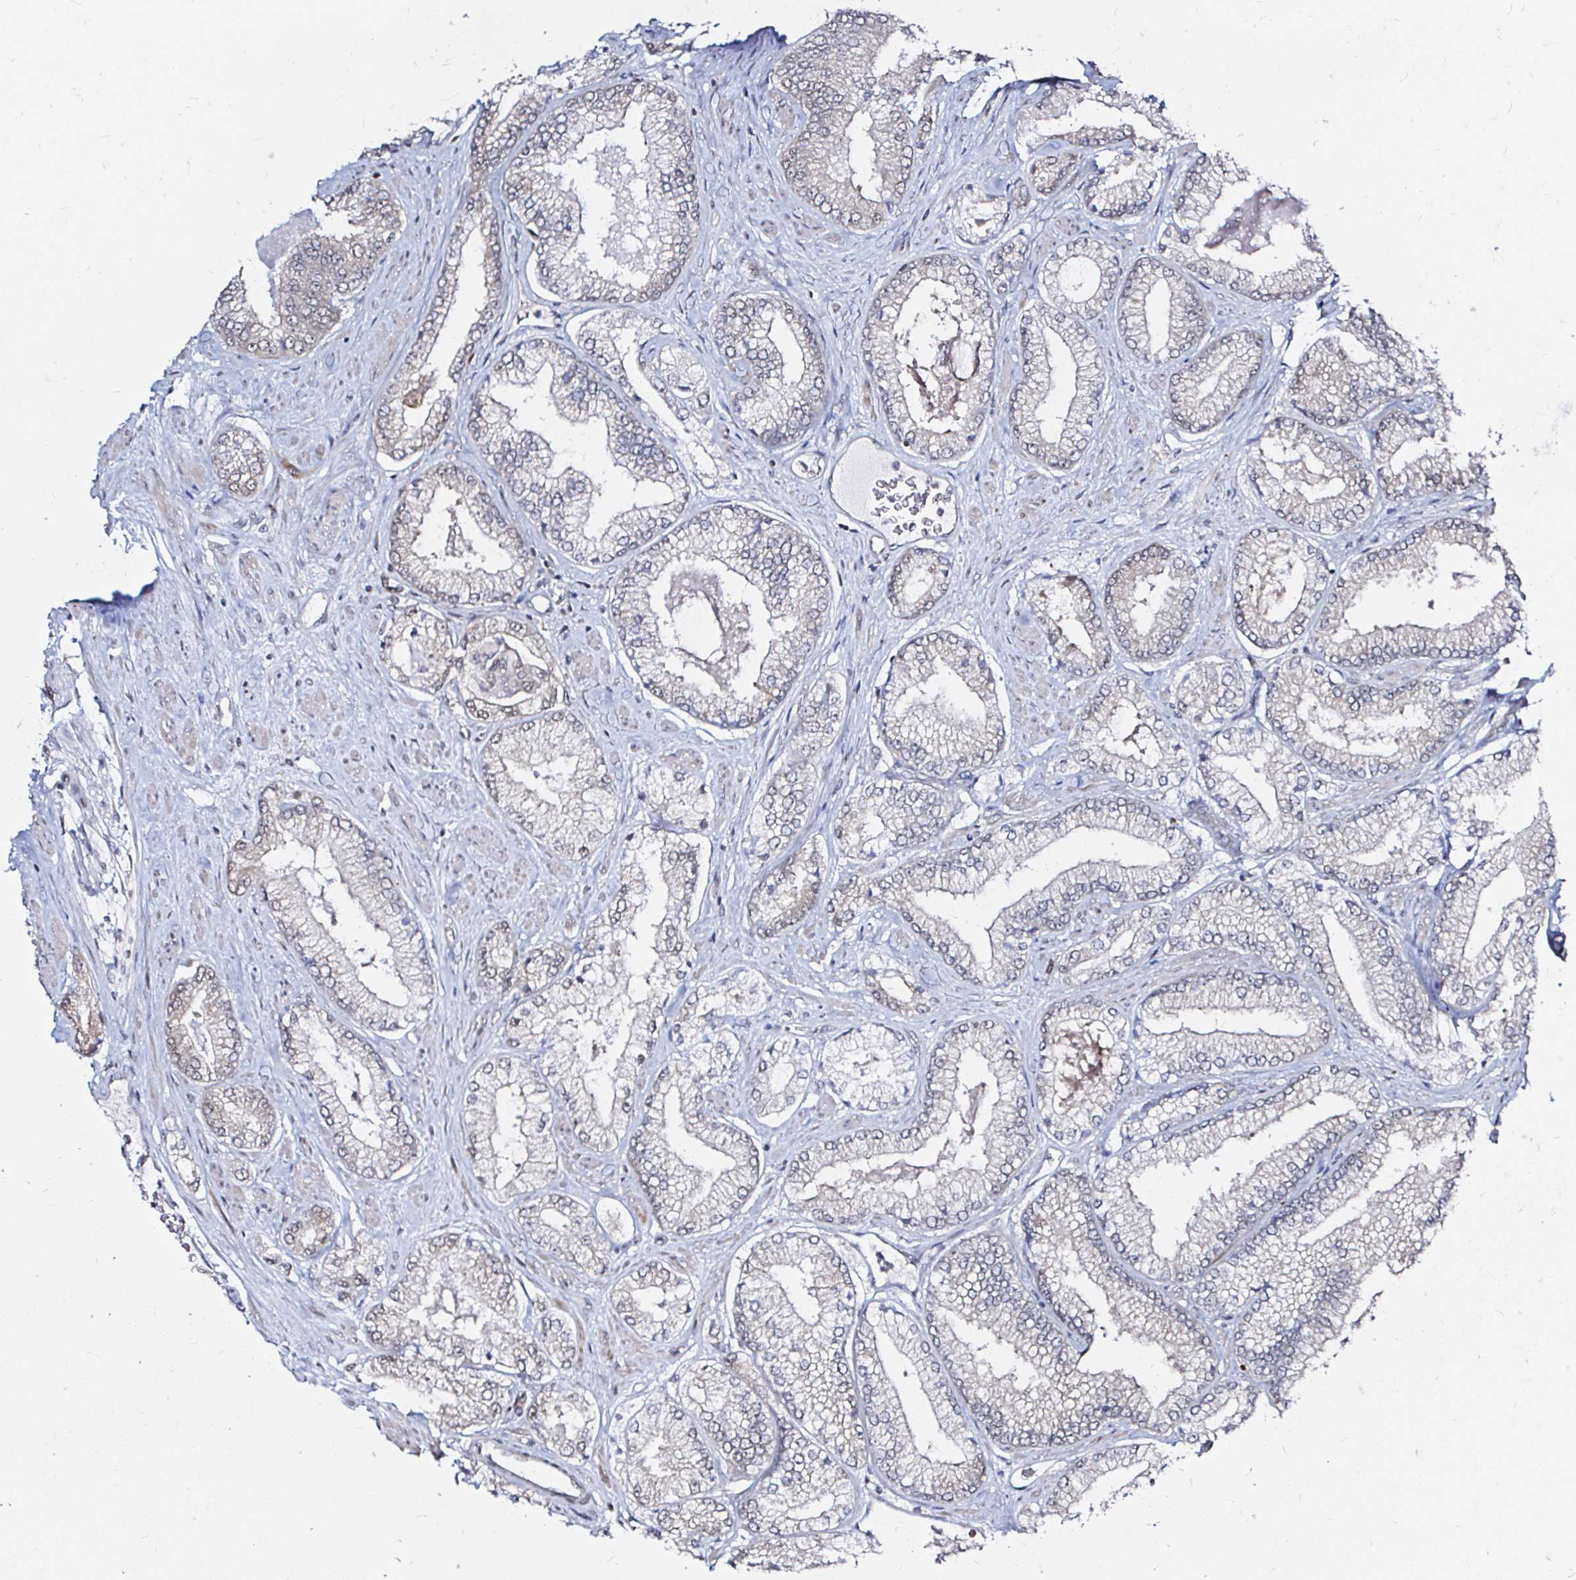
{"staining": {"intensity": "negative", "quantity": "none", "location": "none"}, "tissue": "prostate cancer", "cell_type": "Tumor cells", "image_type": "cancer", "snomed": [{"axis": "morphology", "description": "Adenocarcinoma, Low grade"}, {"axis": "topography", "description": "Prostate"}], "caption": "Immunohistochemical staining of prostate adenocarcinoma (low-grade) exhibits no significant positivity in tumor cells.", "gene": "SNRPC", "patient": {"sex": "male", "age": 67}}